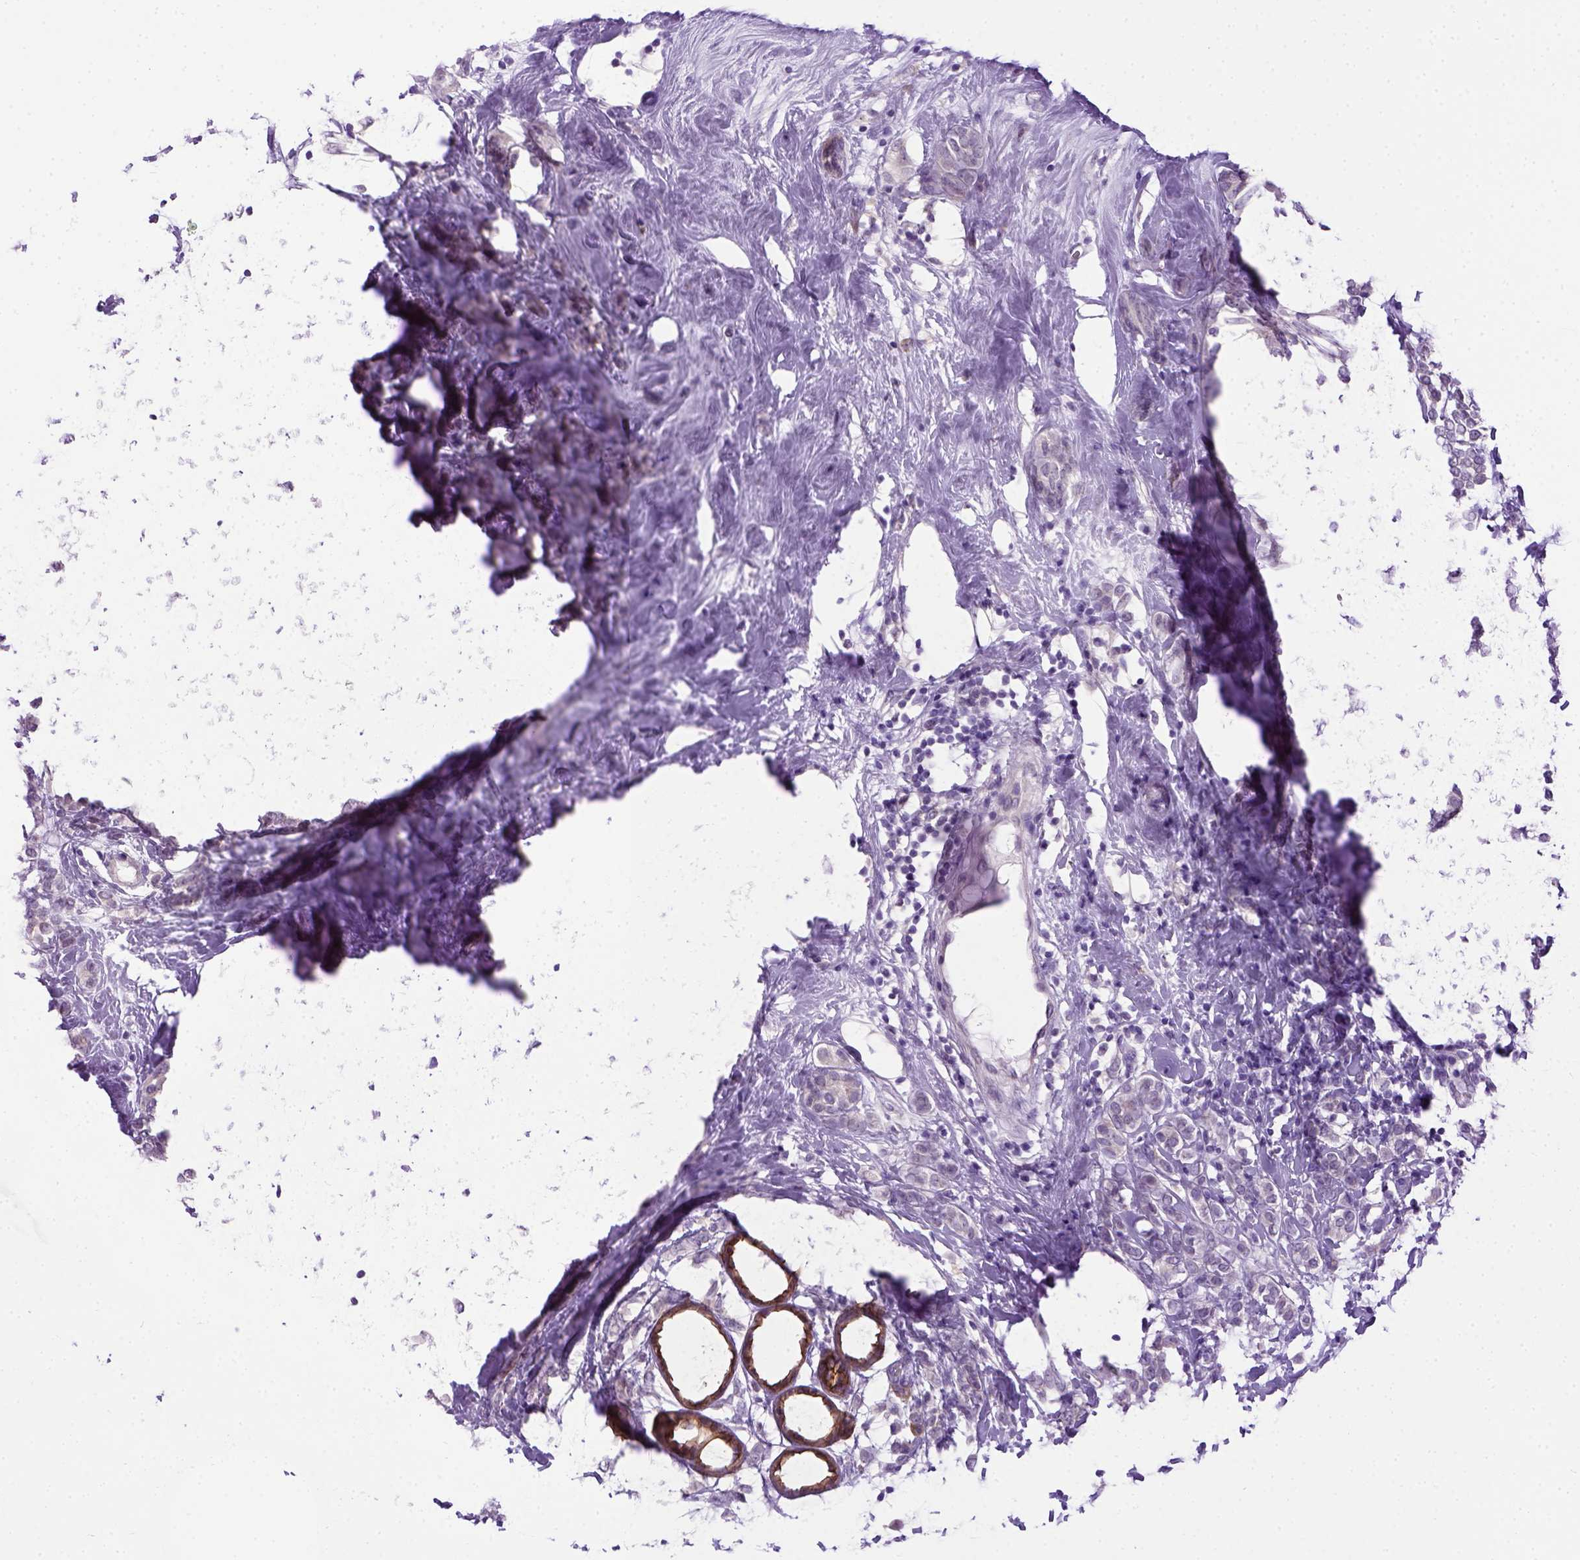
{"staining": {"intensity": "negative", "quantity": "none", "location": "none"}, "tissue": "breast cancer", "cell_type": "Tumor cells", "image_type": "cancer", "snomed": [{"axis": "morphology", "description": "Lobular carcinoma"}, {"axis": "topography", "description": "Breast"}], "caption": "Histopathology image shows no significant protein expression in tumor cells of breast cancer (lobular carcinoma).", "gene": "CDH1", "patient": {"sex": "female", "age": 49}}